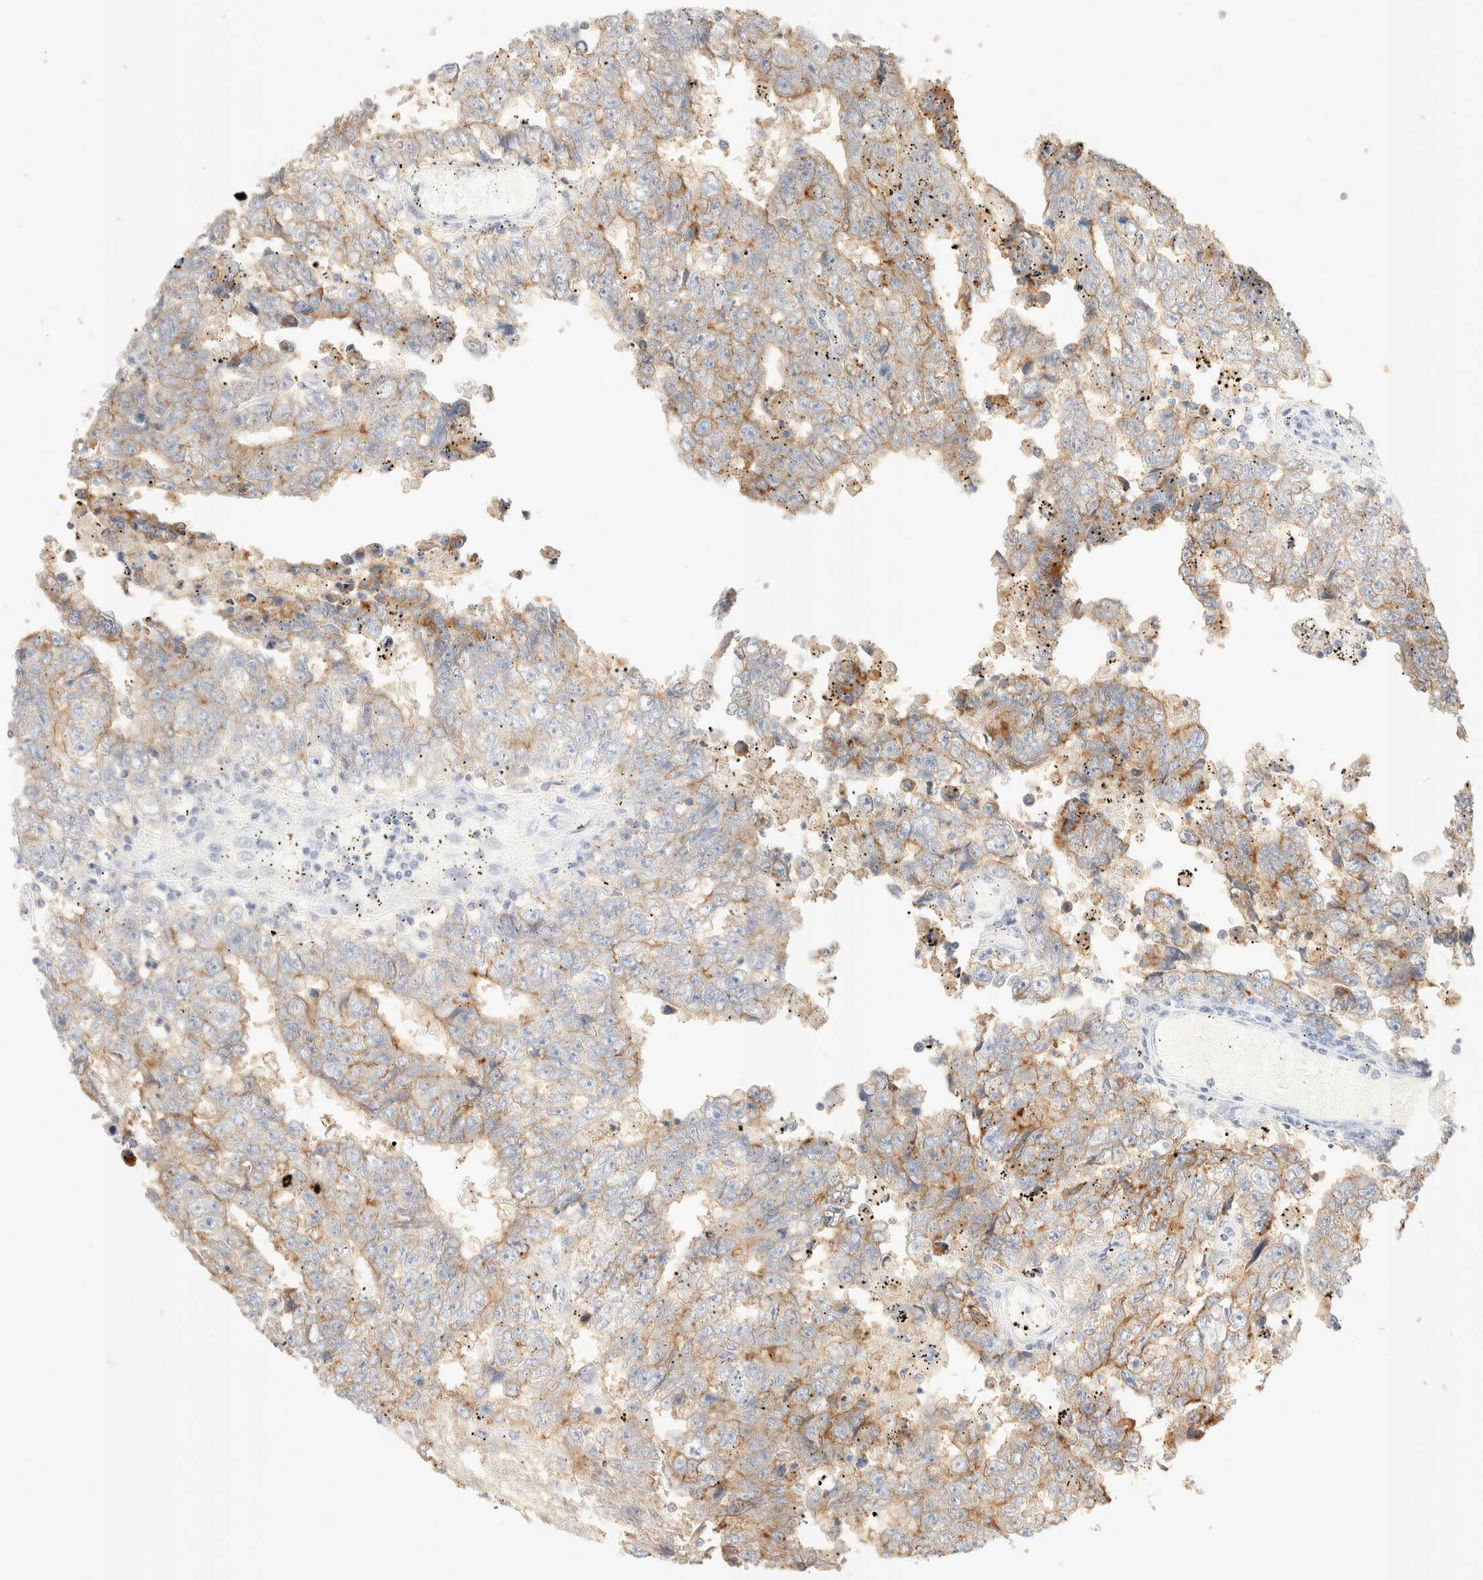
{"staining": {"intensity": "moderate", "quantity": "25%-75%", "location": "cytoplasmic/membranous"}, "tissue": "testis cancer", "cell_type": "Tumor cells", "image_type": "cancer", "snomed": [{"axis": "morphology", "description": "Carcinoma, Embryonal, NOS"}, {"axis": "topography", "description": "Testis"}], "caption": "Testis embryonal carcinoma tissue exhibits moderate cytoplasmic/membranous expression in about 25%-75% of tumor cells", "gene": "EPCAM", "patient": {"sex": "male", "age": 25}}